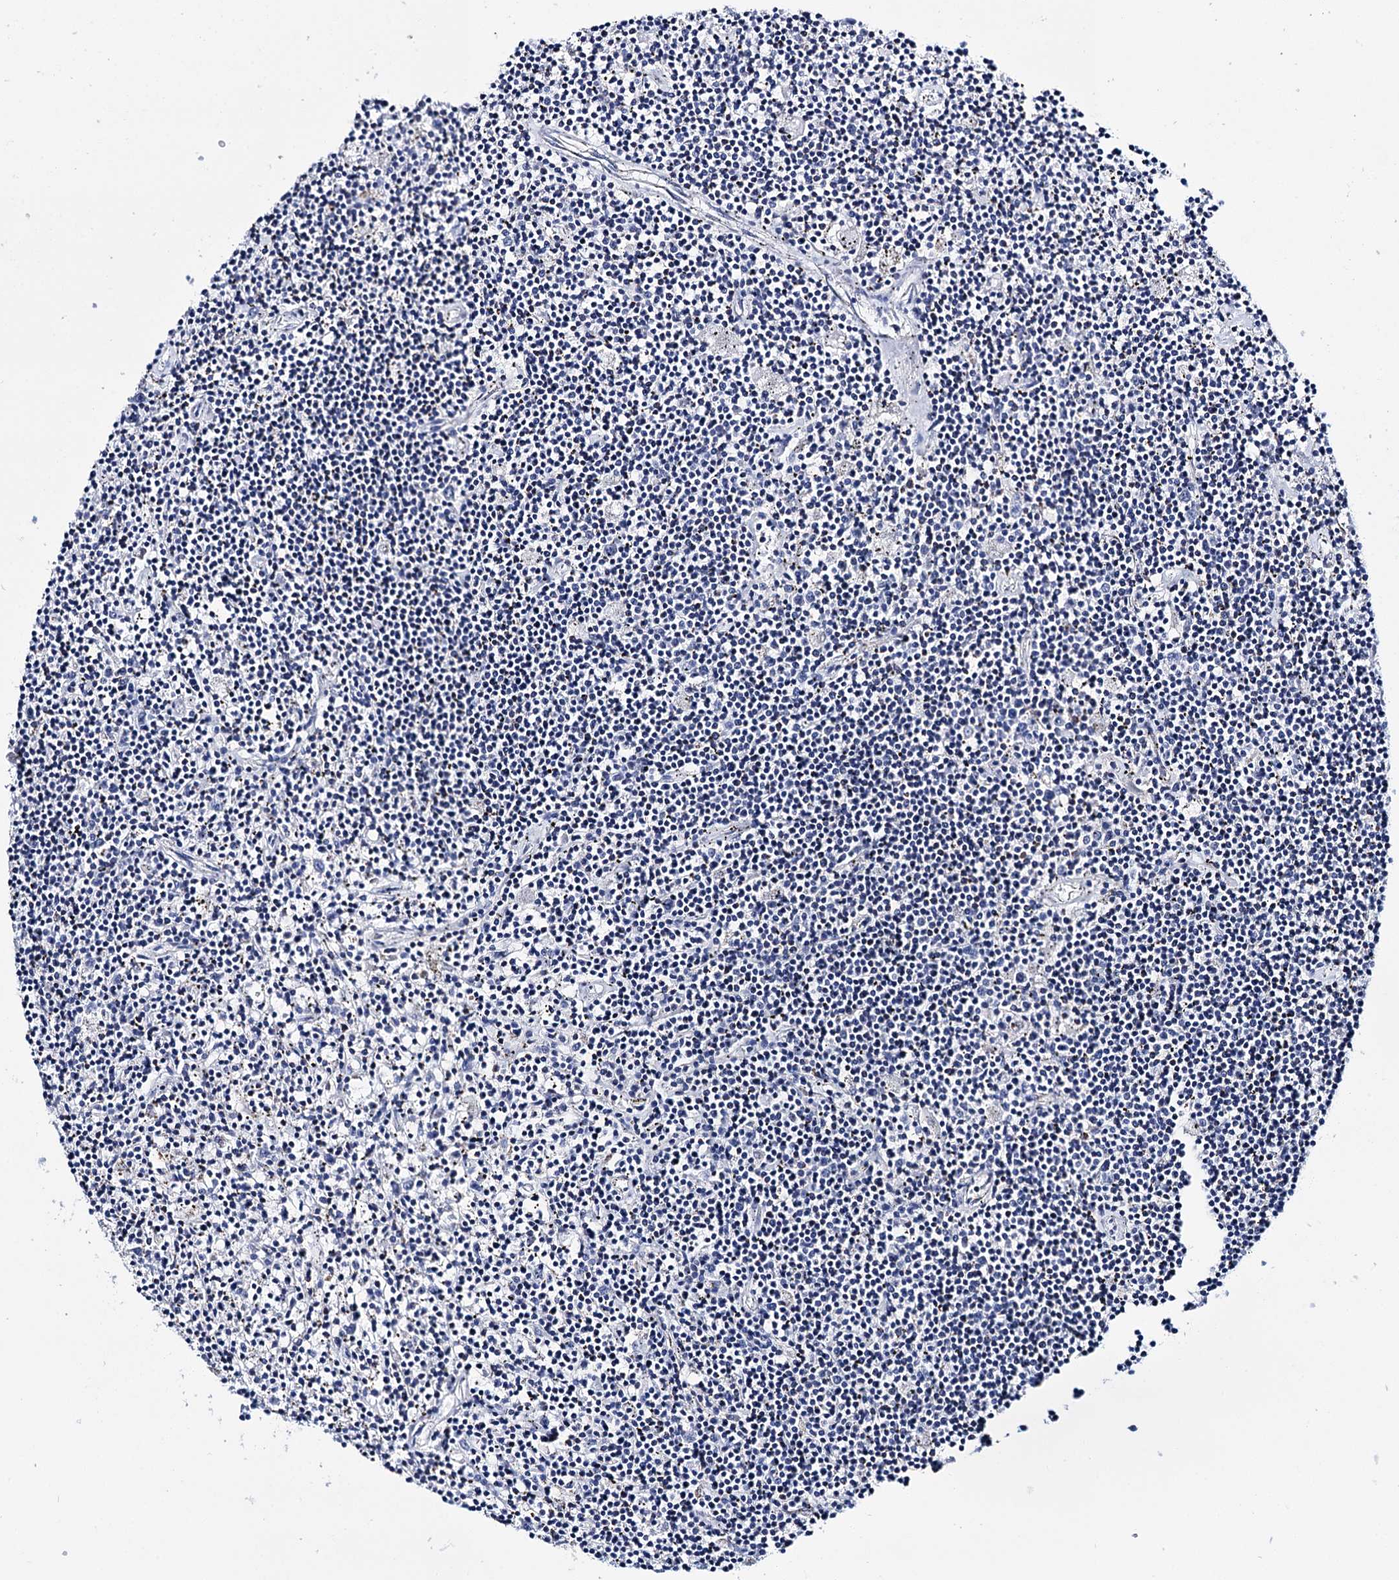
{"staining": {"intensity": "negative", "quantity": "none", "location": "none"}, "tissue": "lymphoma", "cell_type": "Tumor cells", "image_type": "cancer", "snomed": [{"axis": "morphology", "description": "Malignant lymphoma, non-Hodgkin's type, Low grade"}, {"axis": "topography", "description": "Spleen"}], "caption": "Immunohistochemical staining of malignant lymphoma, non-Hodgkin's type (low-grade) reveals no significant positivity in tumor cells. (DAB IHC with hematoxylin counter stain).", "gene": "UBASH3B", "patient": {"sex": "male", "age": 76}}